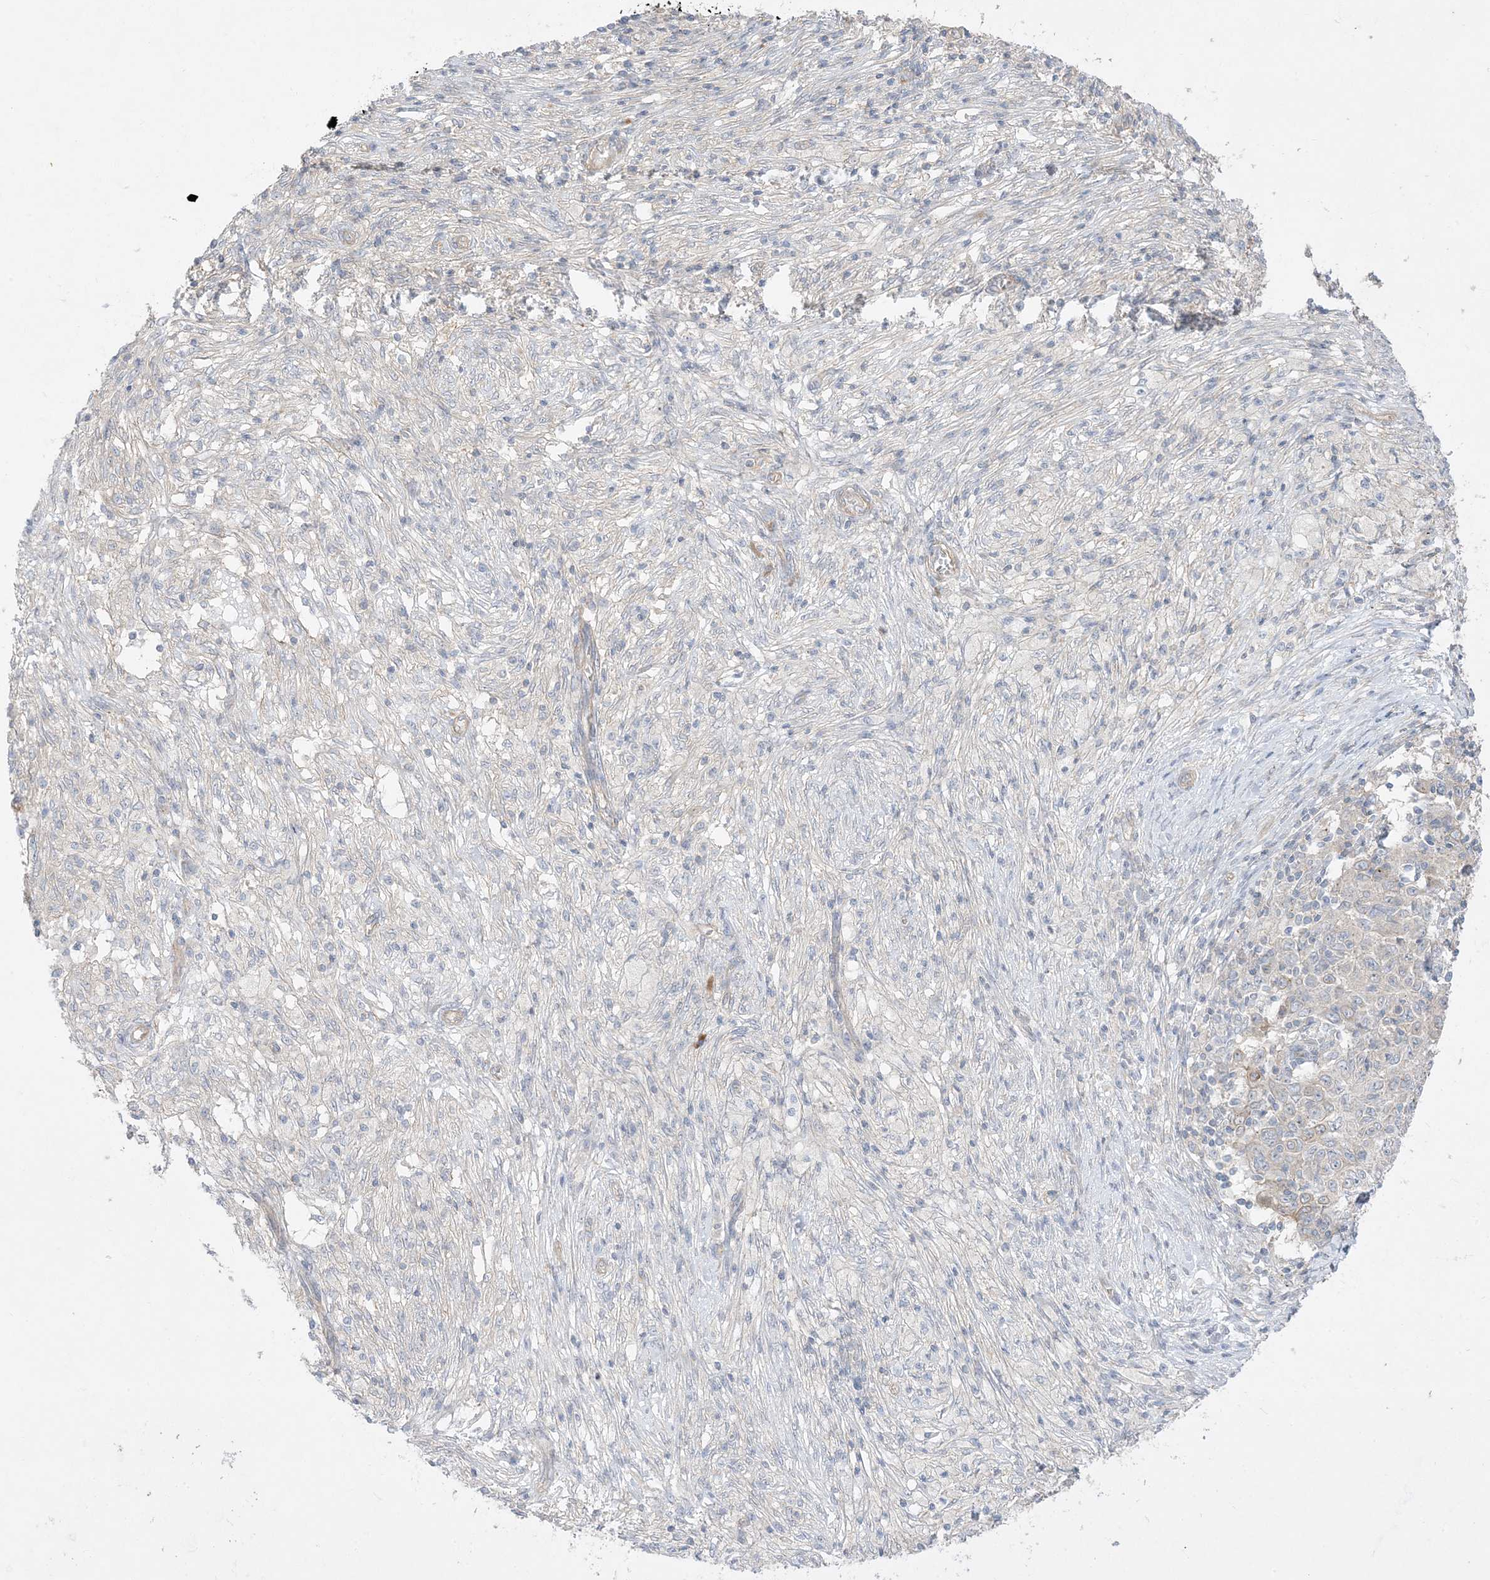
{"staining": {"intensity": "negative", "quantity": "none", "location": "none"}, "tissue": "ovarian cancer", "cell_type": "Tumor cells", "image_type": "cancer", "snomed": [{"axis": "morphology", "description": "Carcinoma, endometroid"}, {"axis": "topography", "description": "Ovary"}], "caption": "A histopathology image of endometroid carcinoma (ovarian) stained for a protein exhibits no brown staining in tumor cells.", "gene": "ARHGEF9", "patient": {"sex": "female", "age": 42}}